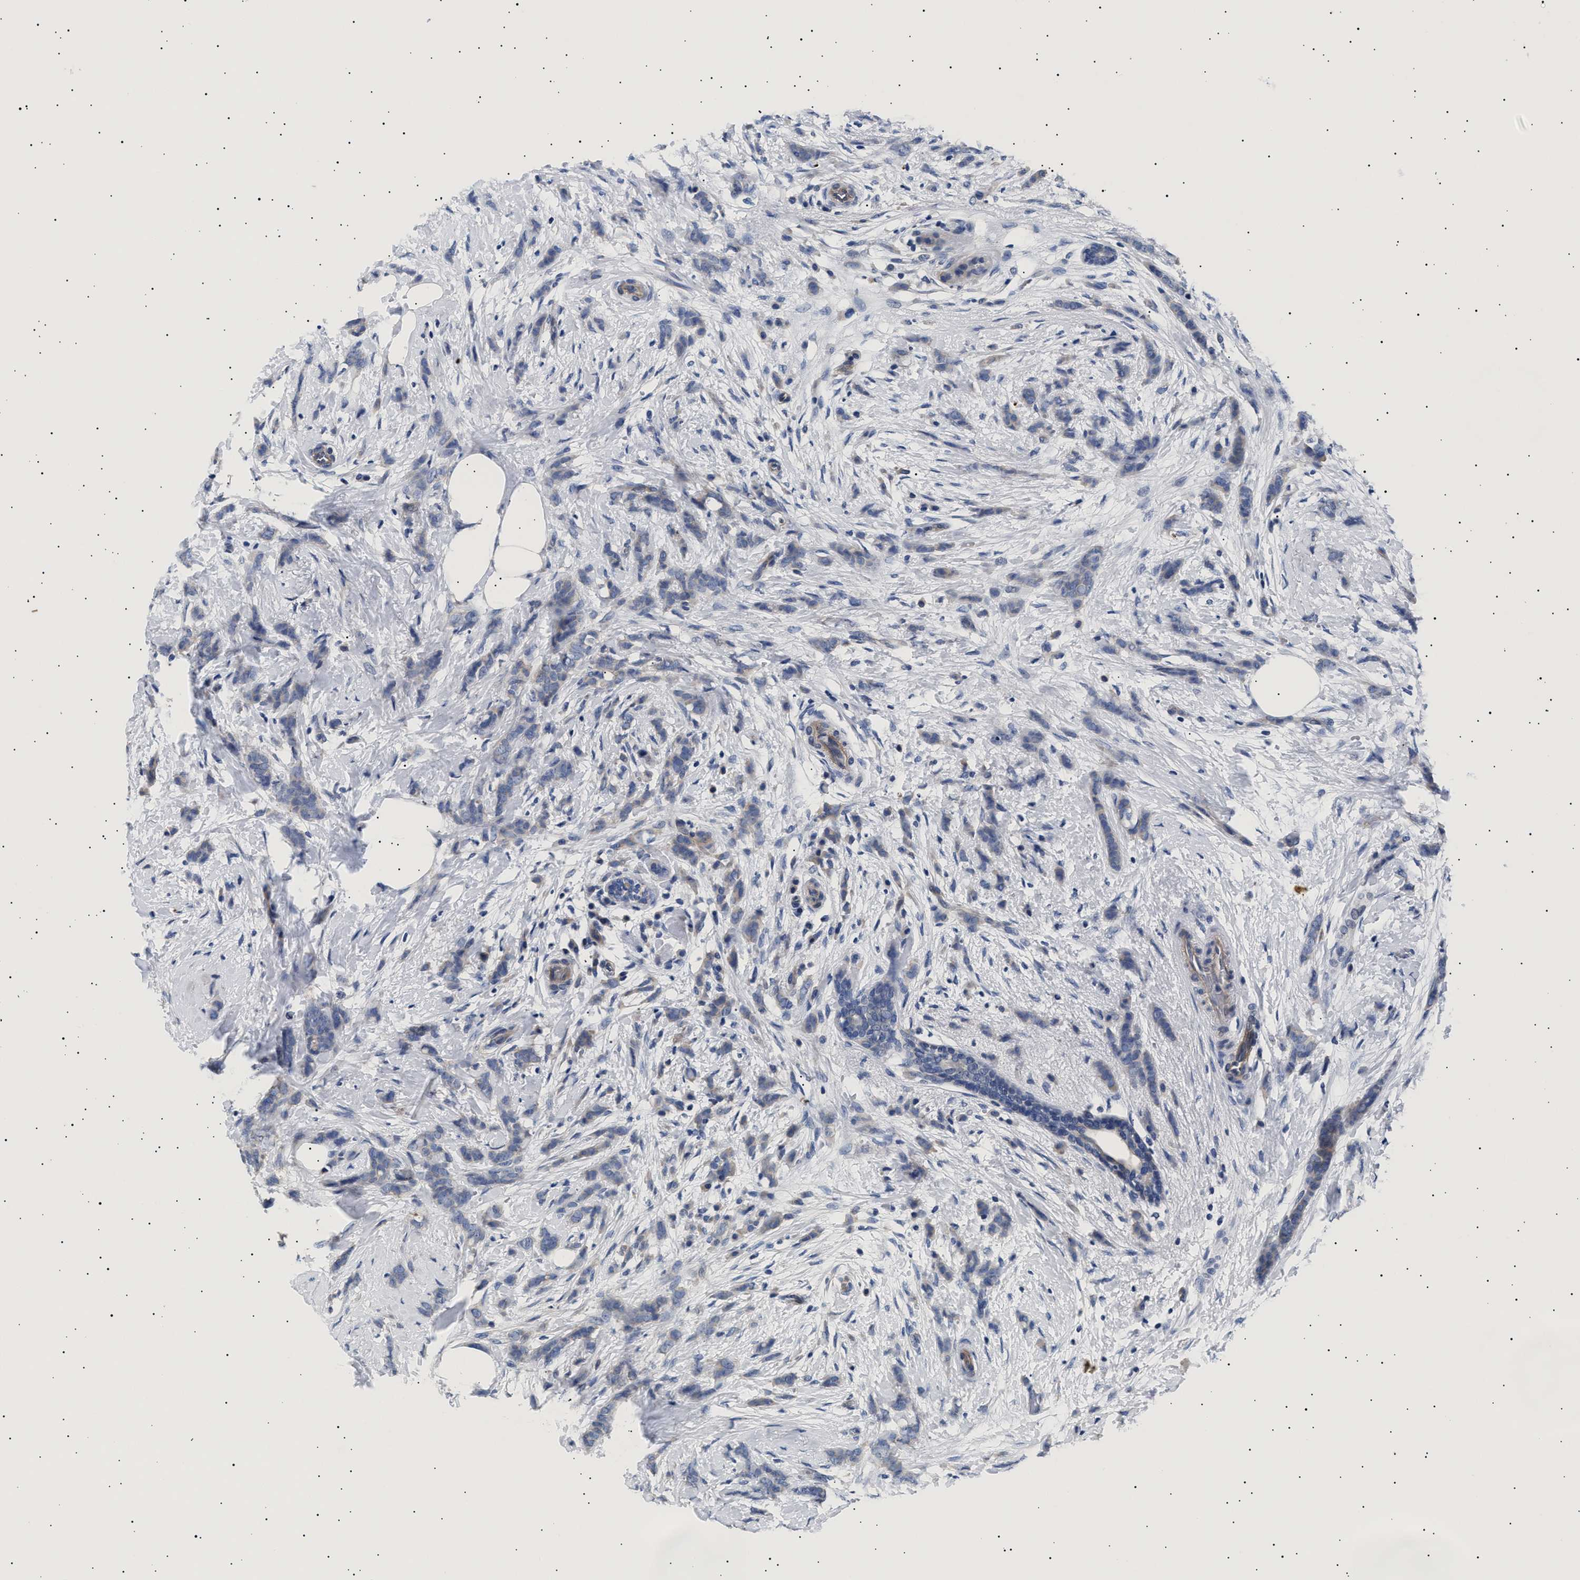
{"staining": {"intensity": "weak", "quantity": "<25%", "location": "cytoplasmic/membranous"}, "tissue": "breast cancer", "cell_type": "Tumor cells", "image_type": "cancer", "snomed": [{"axis": "morphology", "description": "Lobular carcinoma, in situ"}, {"axis": "morphology", "description": "Lobular carcinoma"}, {"axis": "topography", "description": "Breast"}], "caption": "Immunohistochemistry photomicrograph of neoplastic tissue: breast lobular carcinoma in situ stained with DAB (3,3'-diaminobenzidine) exhibits no significant protein positivity in tumor cells.", "gene": "HEMGN", "patient": {"sex": "female", "age": 41}}